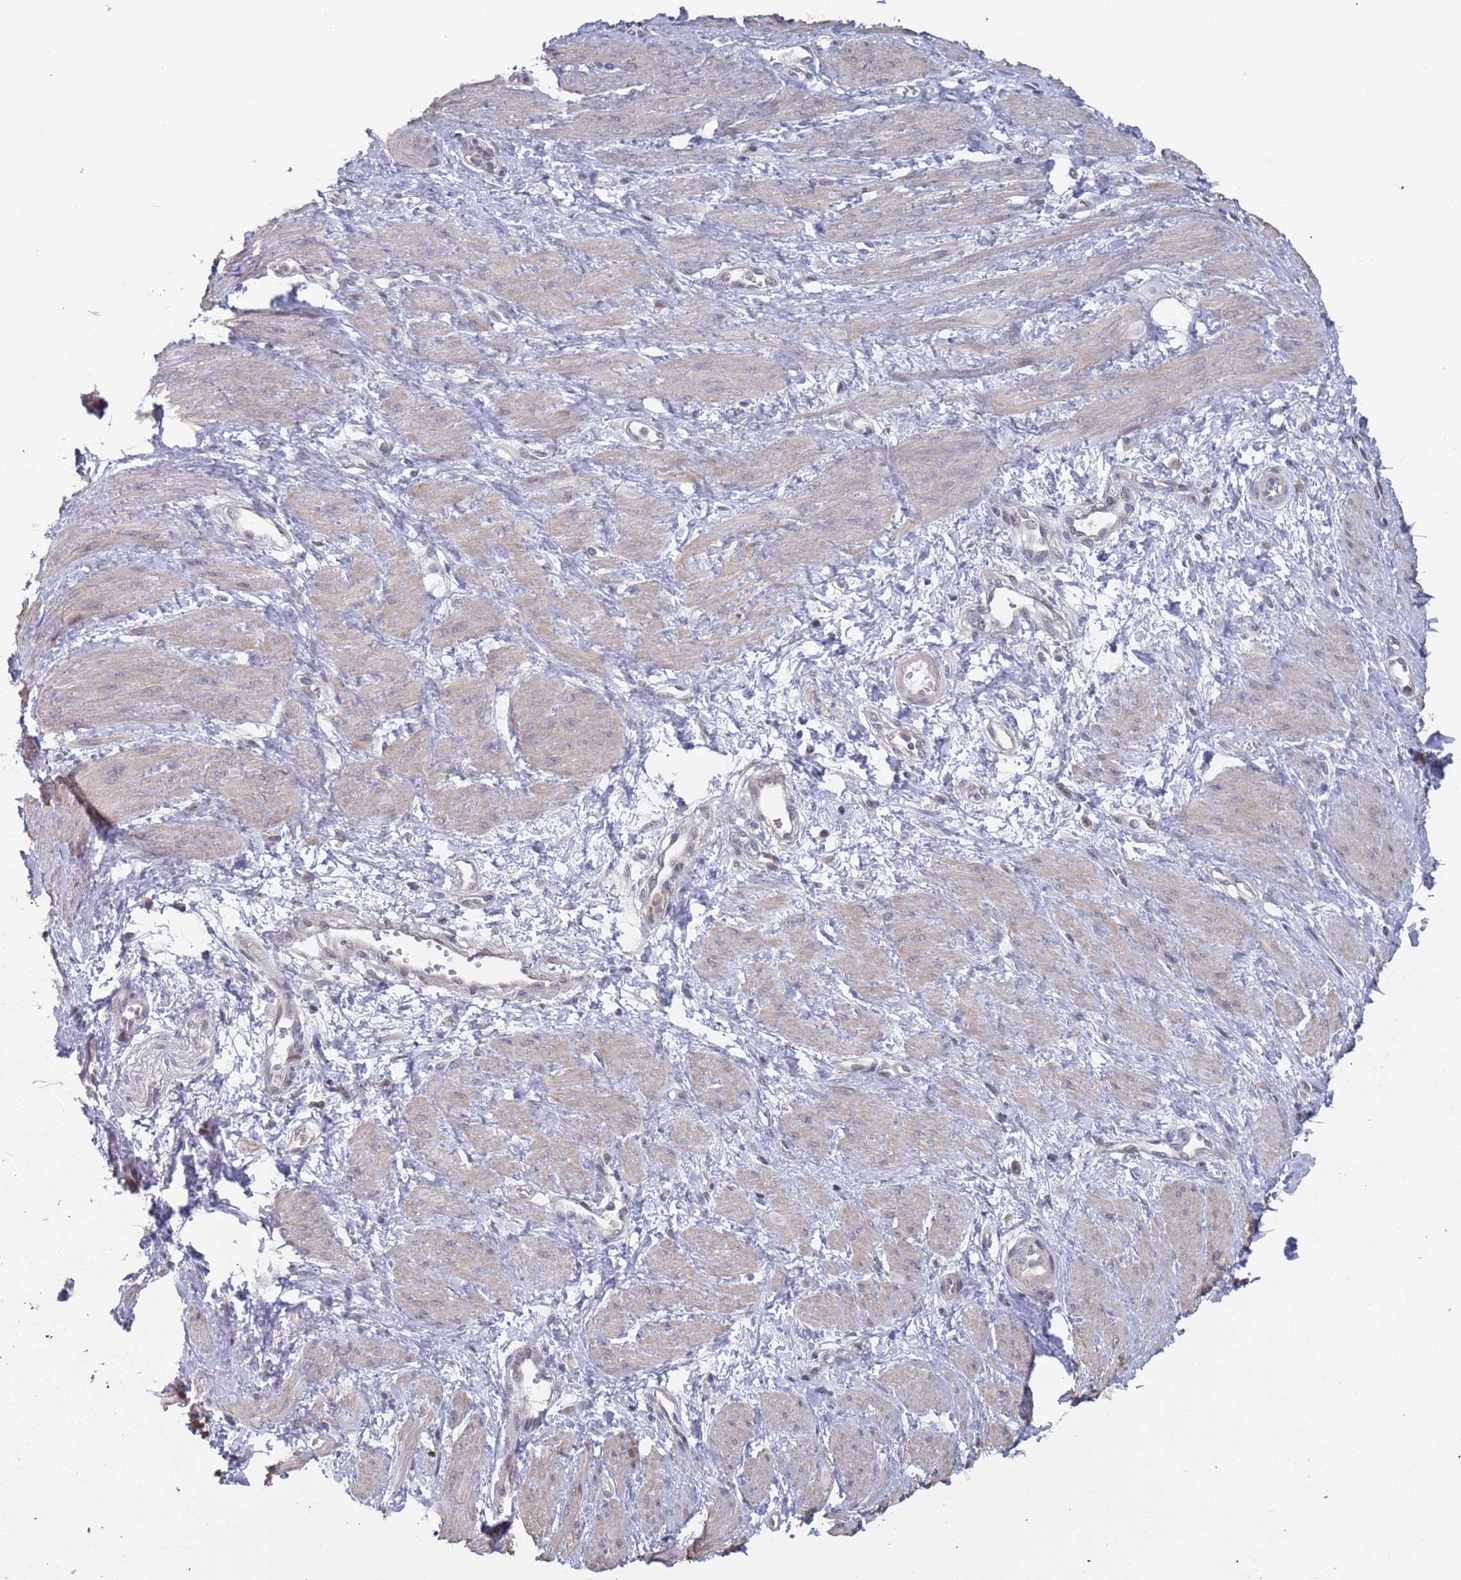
{"staining": {"intensity": "weak", "quantity": "25%-75%", "location": "cytoplasmic/membranous"}, "tissue": "smooth muscle", "cell_type": "Smooth muscle cells", "image_type": "normal", "snomed": [{"axis": "morphology", "description": "Normal tissue, NOS"}, {"axis": "topography", "description": "Smooth muscle"}, {"axis": "topography", "description": "Uterus"}], "caption": "A photomicrograph showing weak cytoplasmic/membranous expression in about 25%-75% of smooth muscle cells in benign smooth muscle, as visualized by brown immunohistochemical staining.", "gene": "DGKD", "patient": {"sex": "female", "age": 39}}